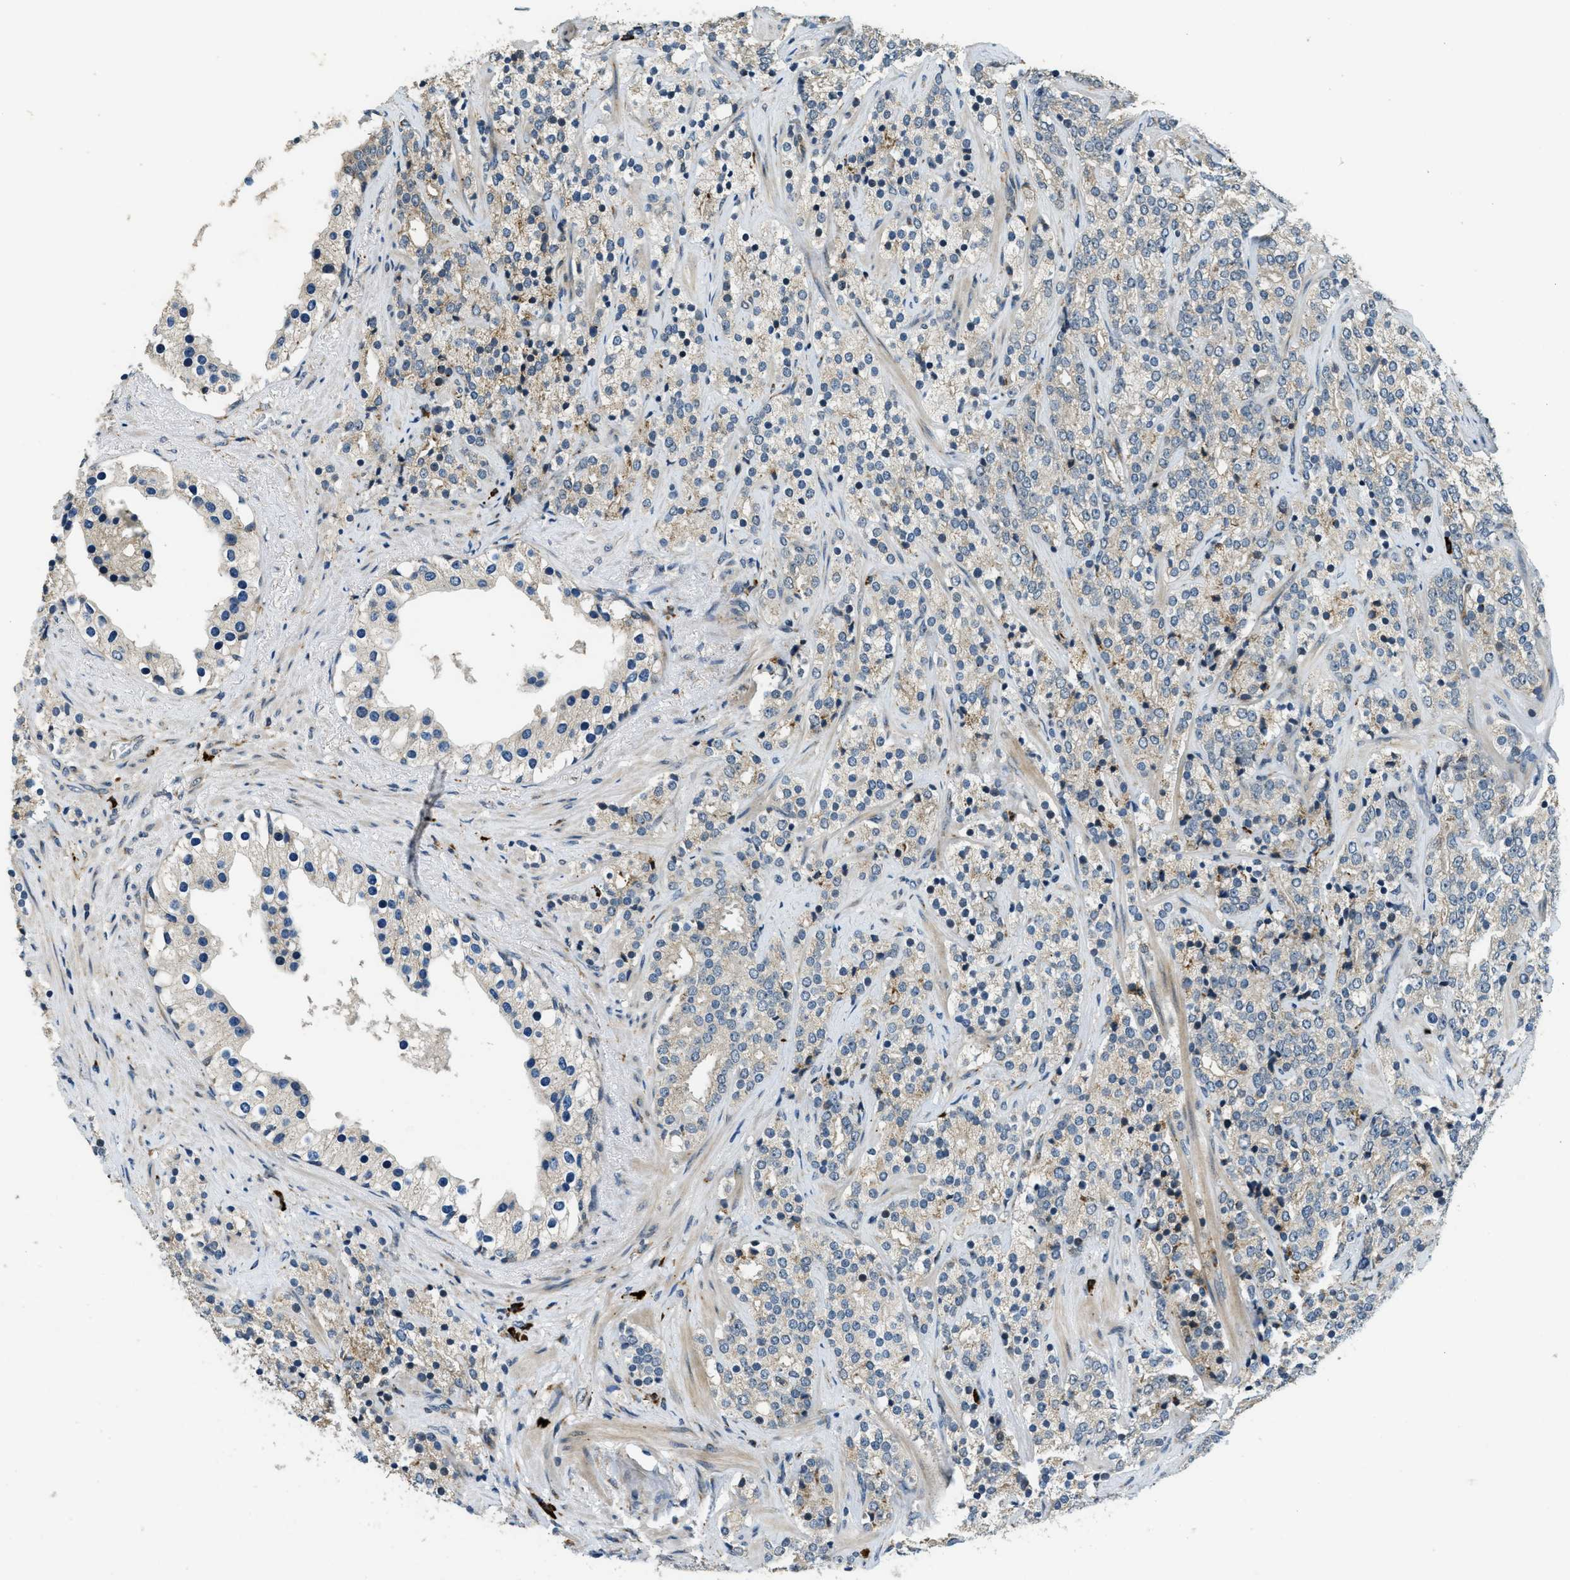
{"staining": {"intensity": "weak", "quantity": "<25%", "location": "cytoplasmic/membranous"}, "tissue": "prostate cancer", "cell_type": "Tumor cells", "image_type": "cancer", "snomed": [{"axis": "morphology", "description": "Adenocarcinoma, High grade"}, {"axis": "topography", "description": "Prostate"}], "caption": "DAB immunohistochemical staining of human prostate high-grade adenocarcinoma exhibits no significant positivity in tumor cells.", "gene": "HERC2", "patient": {"sex": "male", "age": 71}}